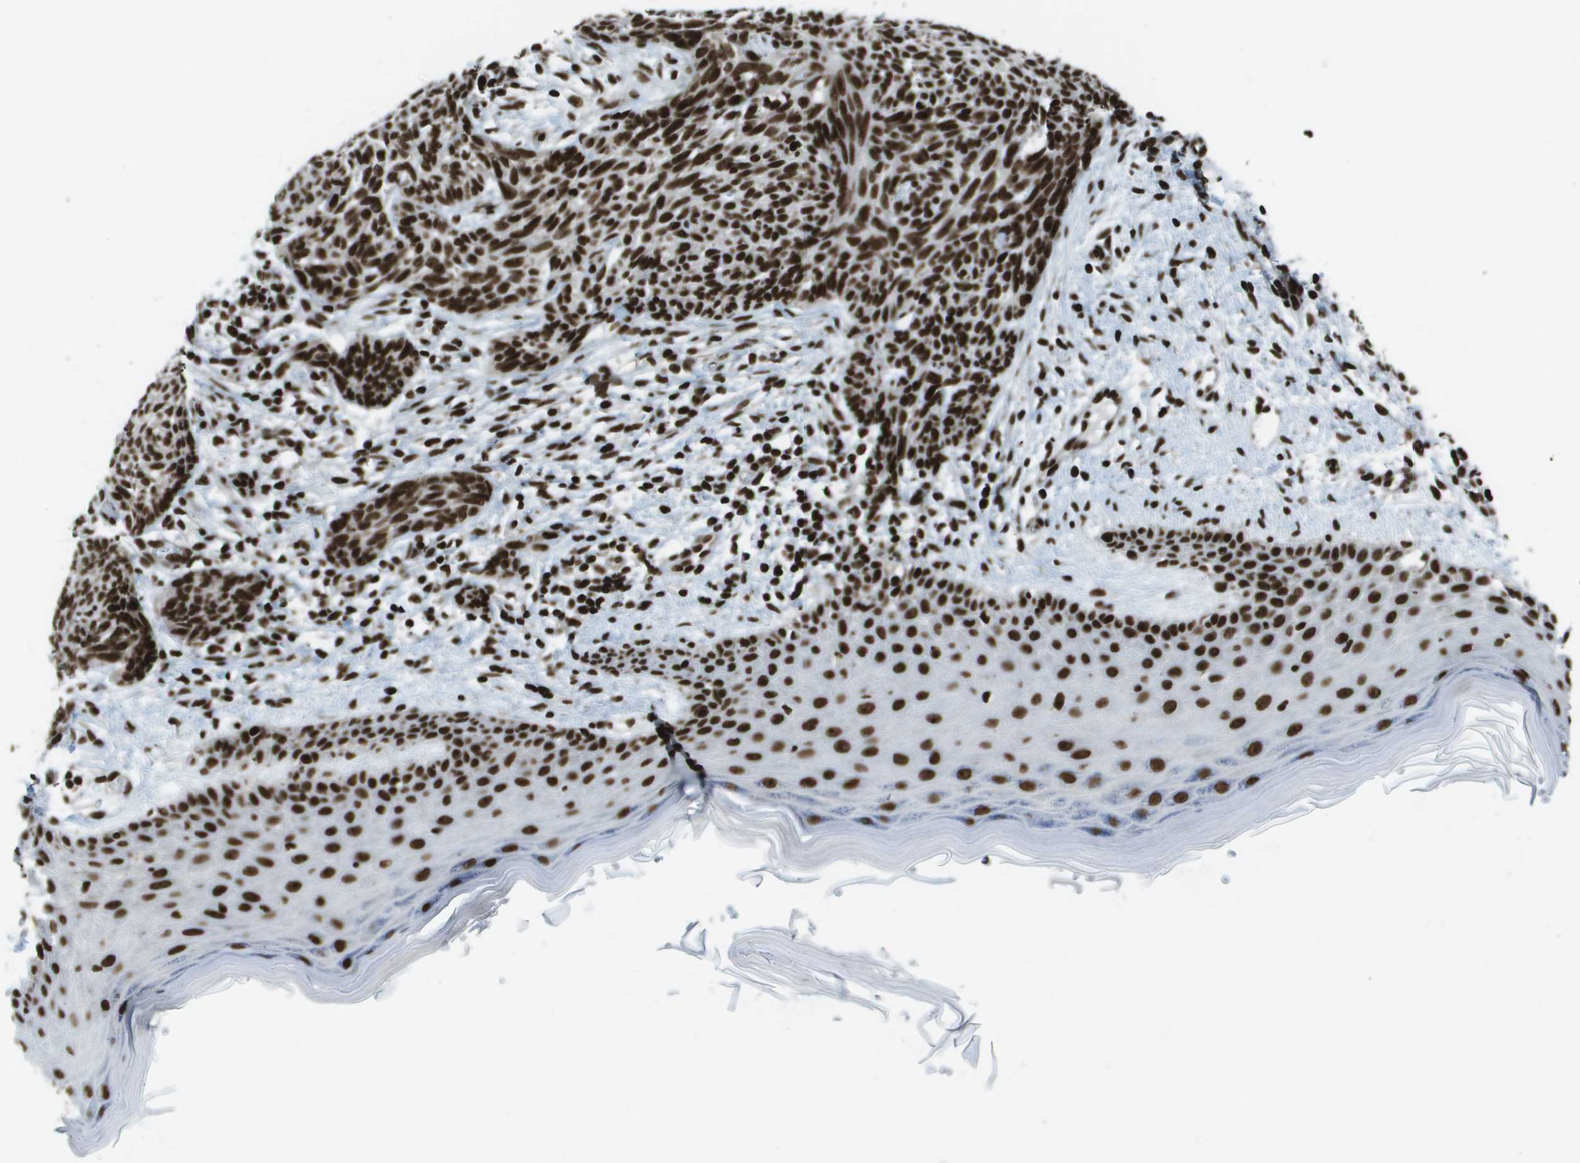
{"staining": {"intensity": "strong", "quantity": ">75%", "location": "nuclear"}, "tissue": "skin cancer", "cell_type": "Tumor cells", "image_type": "cancer", "snomed": [{"axis": "morphology", "description": "Basal cell carcinoma"}, {"axis": "topography", "description": "Skin"}], "caption": "Basal cell carcinoma (skin) tissue shows strong nuclear expression in about >75% of tumor cells, visualized by immunohistochemistry. Ihc stains the protein in brown and the nuclei are stained blue.", "gene": "GLYR1", "patient": {"sex": "female", "age": 59}}